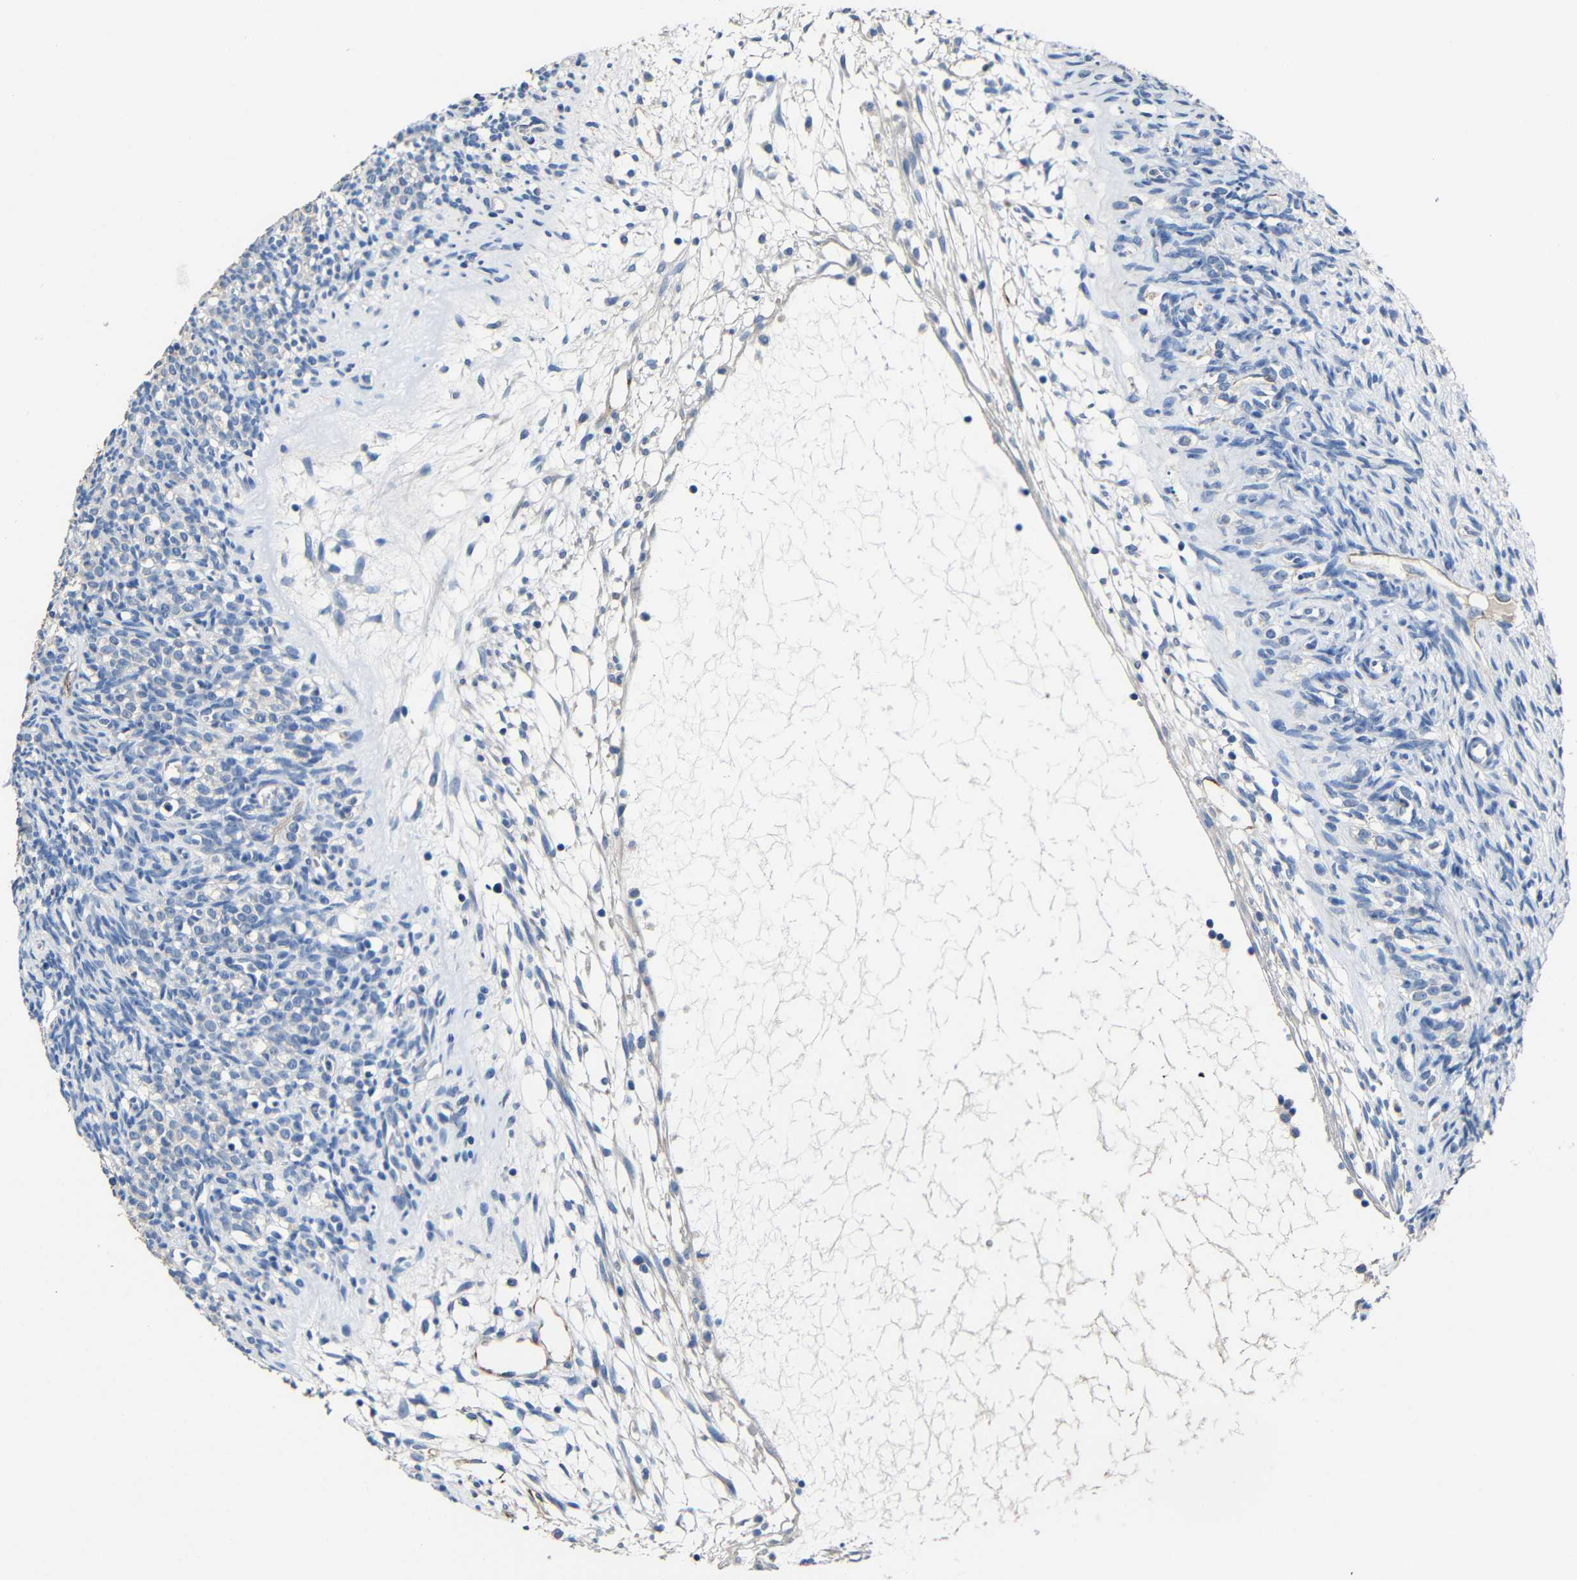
{"staining": {"intensity": "negative", "quantity": "none", "location": "none"}, "tissue": "ovary", "cell_type": "Ovarian stroma cells", "image_type": "normal", "snomed": [{"axis": "morphology", "description": "Normal tissue, NOS"}, {"axis": "topography", "description": "Ovary"}], "caption": "Protein analysis of benign ovary displays no significant staining in ovarian stroma cells. The staining is performed using DAB brown chromogen with nuclei counter-stained in using hematoxylin.", "gene": "ACKR2", "patient": {"sex": "female", "age": 33}}